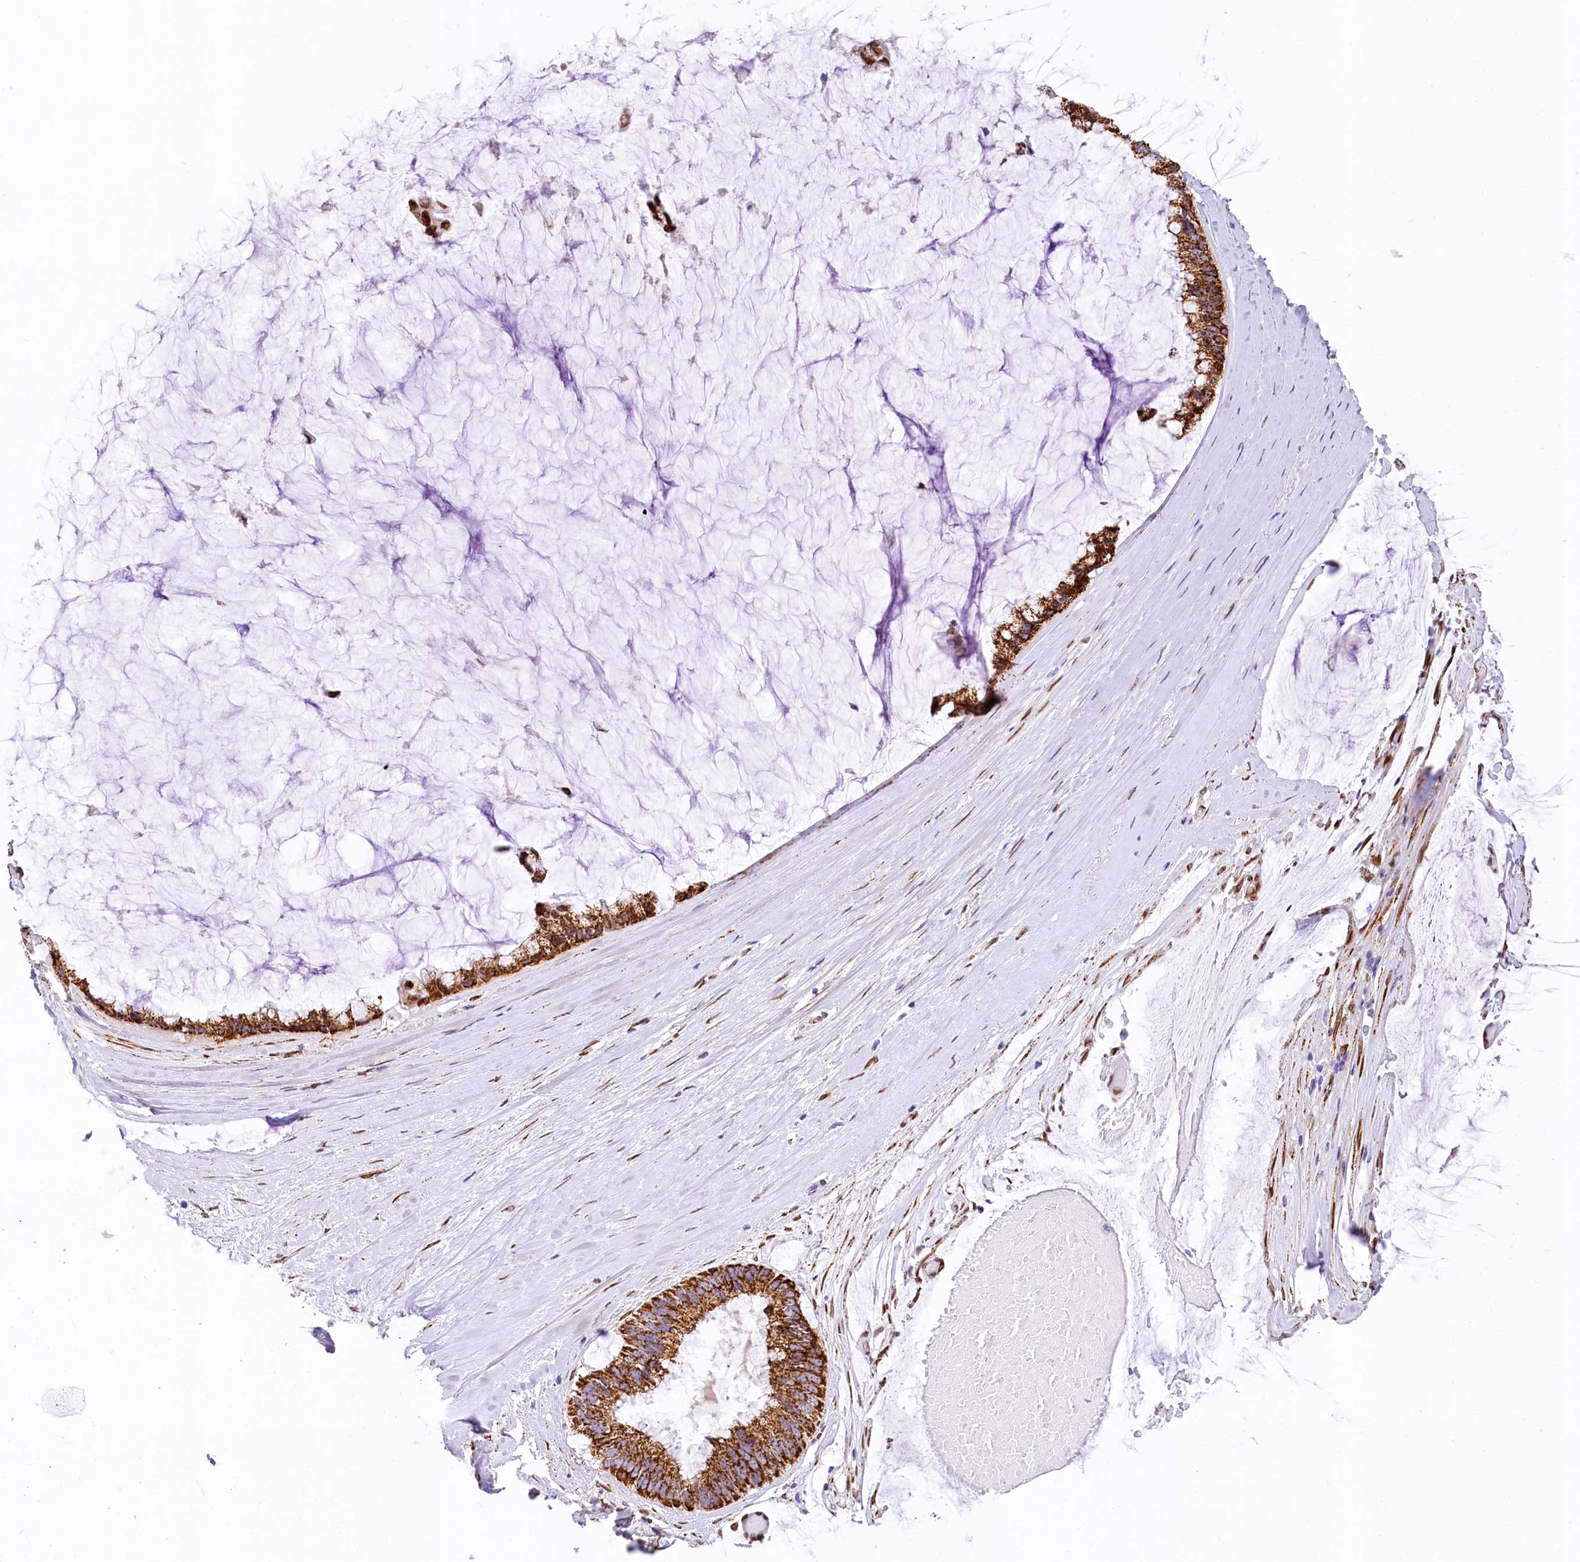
{"staining": {"intensity": "strong", "quantity": ">75%", "location": "cytoplasmic/membranous"}, "tissue": "ovarian cancer", "cell_type": "Tumor cells", "image_type": "cancer", "snomed": [{"axis": "morphology", "description": "Cystadenocarcinoma, mucinous, NOS"}, {"axis": "topography", "description": "Ovary"}], "caption": "Ovarian cancer (mucinous cystadenocarcinoma) stained for a protein reveals strong cytoplasmic/membranous positivity in tumor cells.", "gene": "PPIP5K2", "patient": {"sex": "female", "age": 39}}